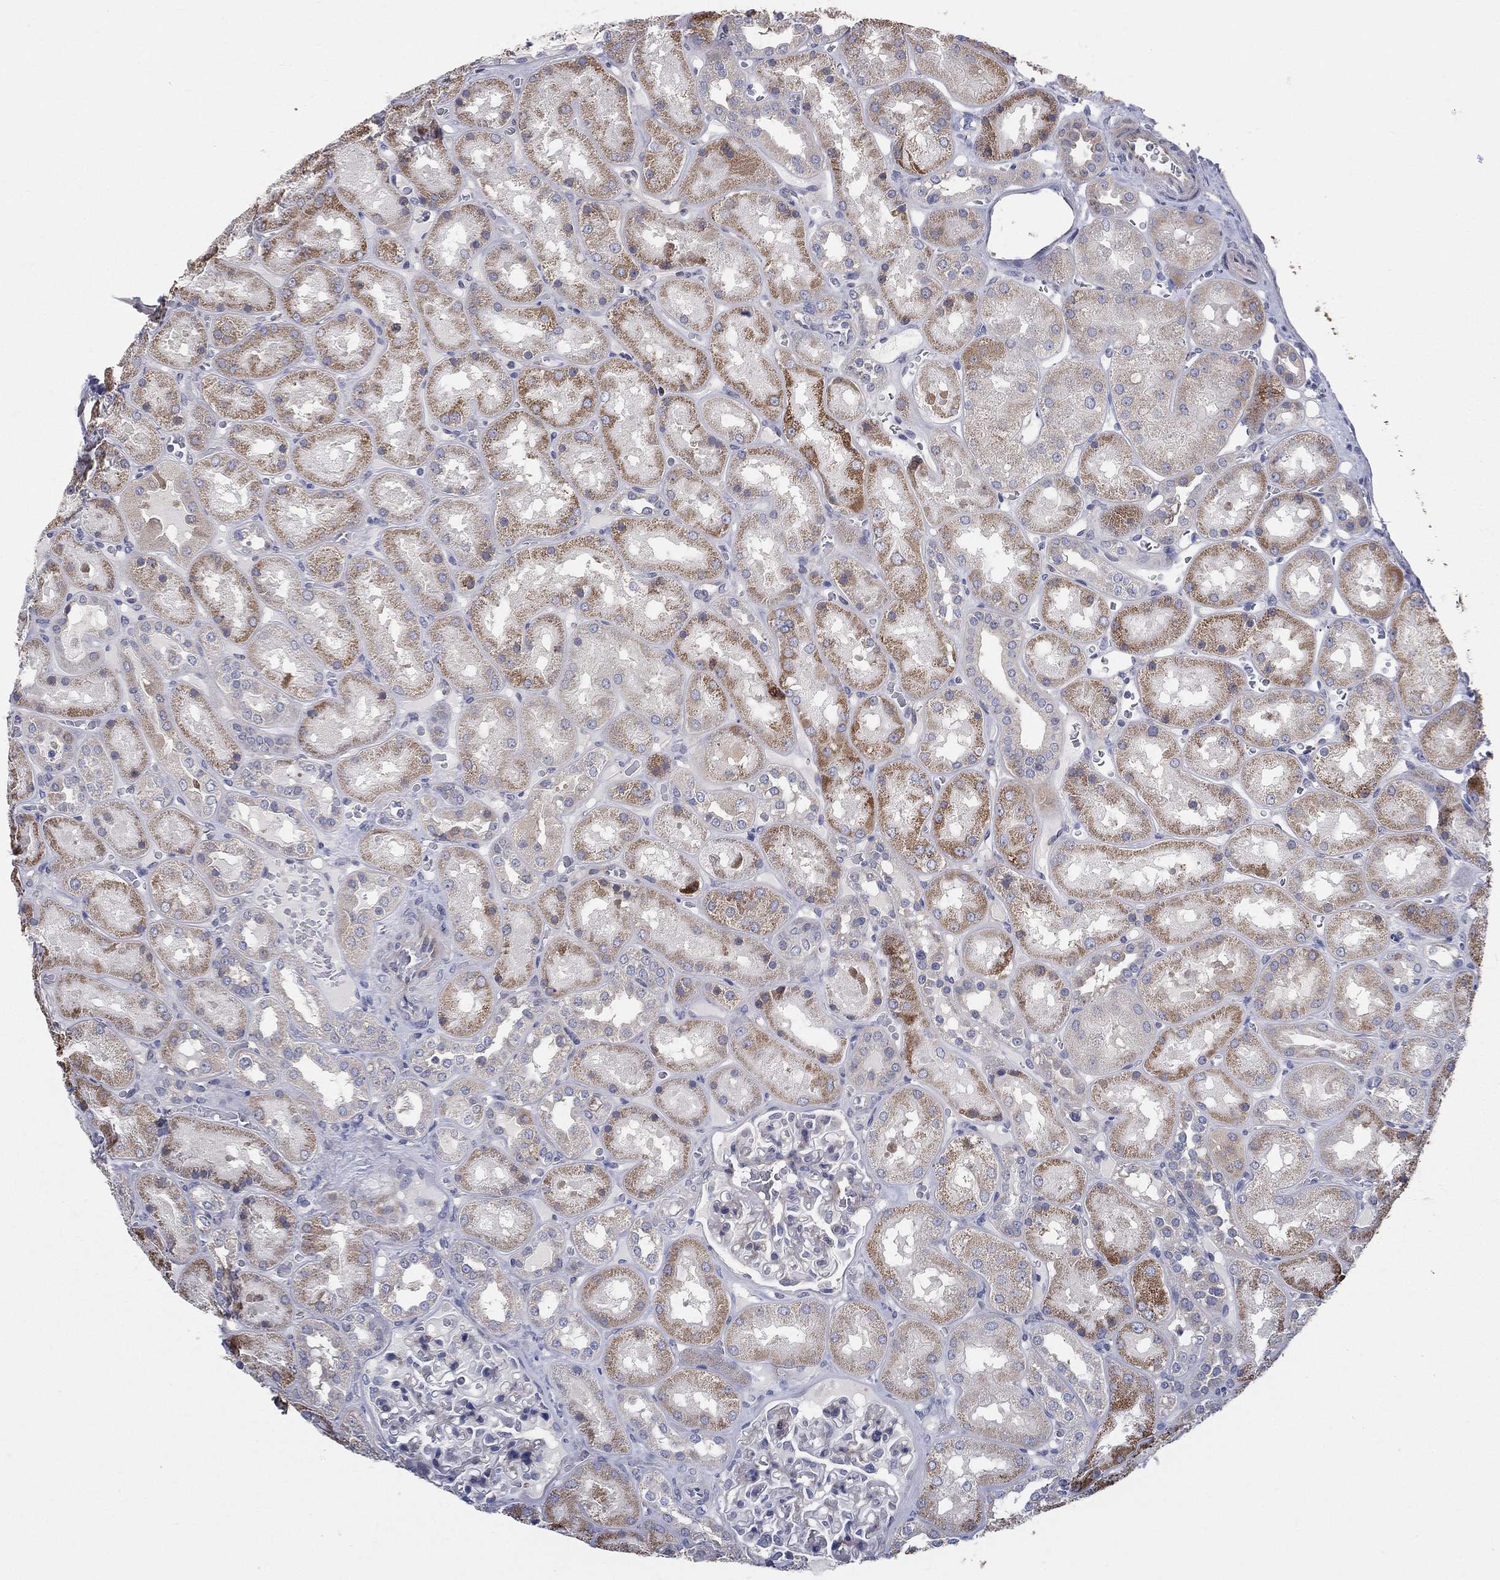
{"staining": {"intensity": "negative", "quantity": "none", "location": "none"}, "tissue": "kidney", "cell_type": "Cells in glomeruli", "image_type": "normal", "snomed": [{"axis": "morphology", "description": "Normal tissue, NOS"}, {"axis": "topography", "description": "Kidney"}], "caption": "This is a photomicrograph of immunohistochemistry staining of normal kidney, which shows no expression in cells in glomeruli.", "gene": "POMZP3", "patient": {"sex": "male", "age": 73}}